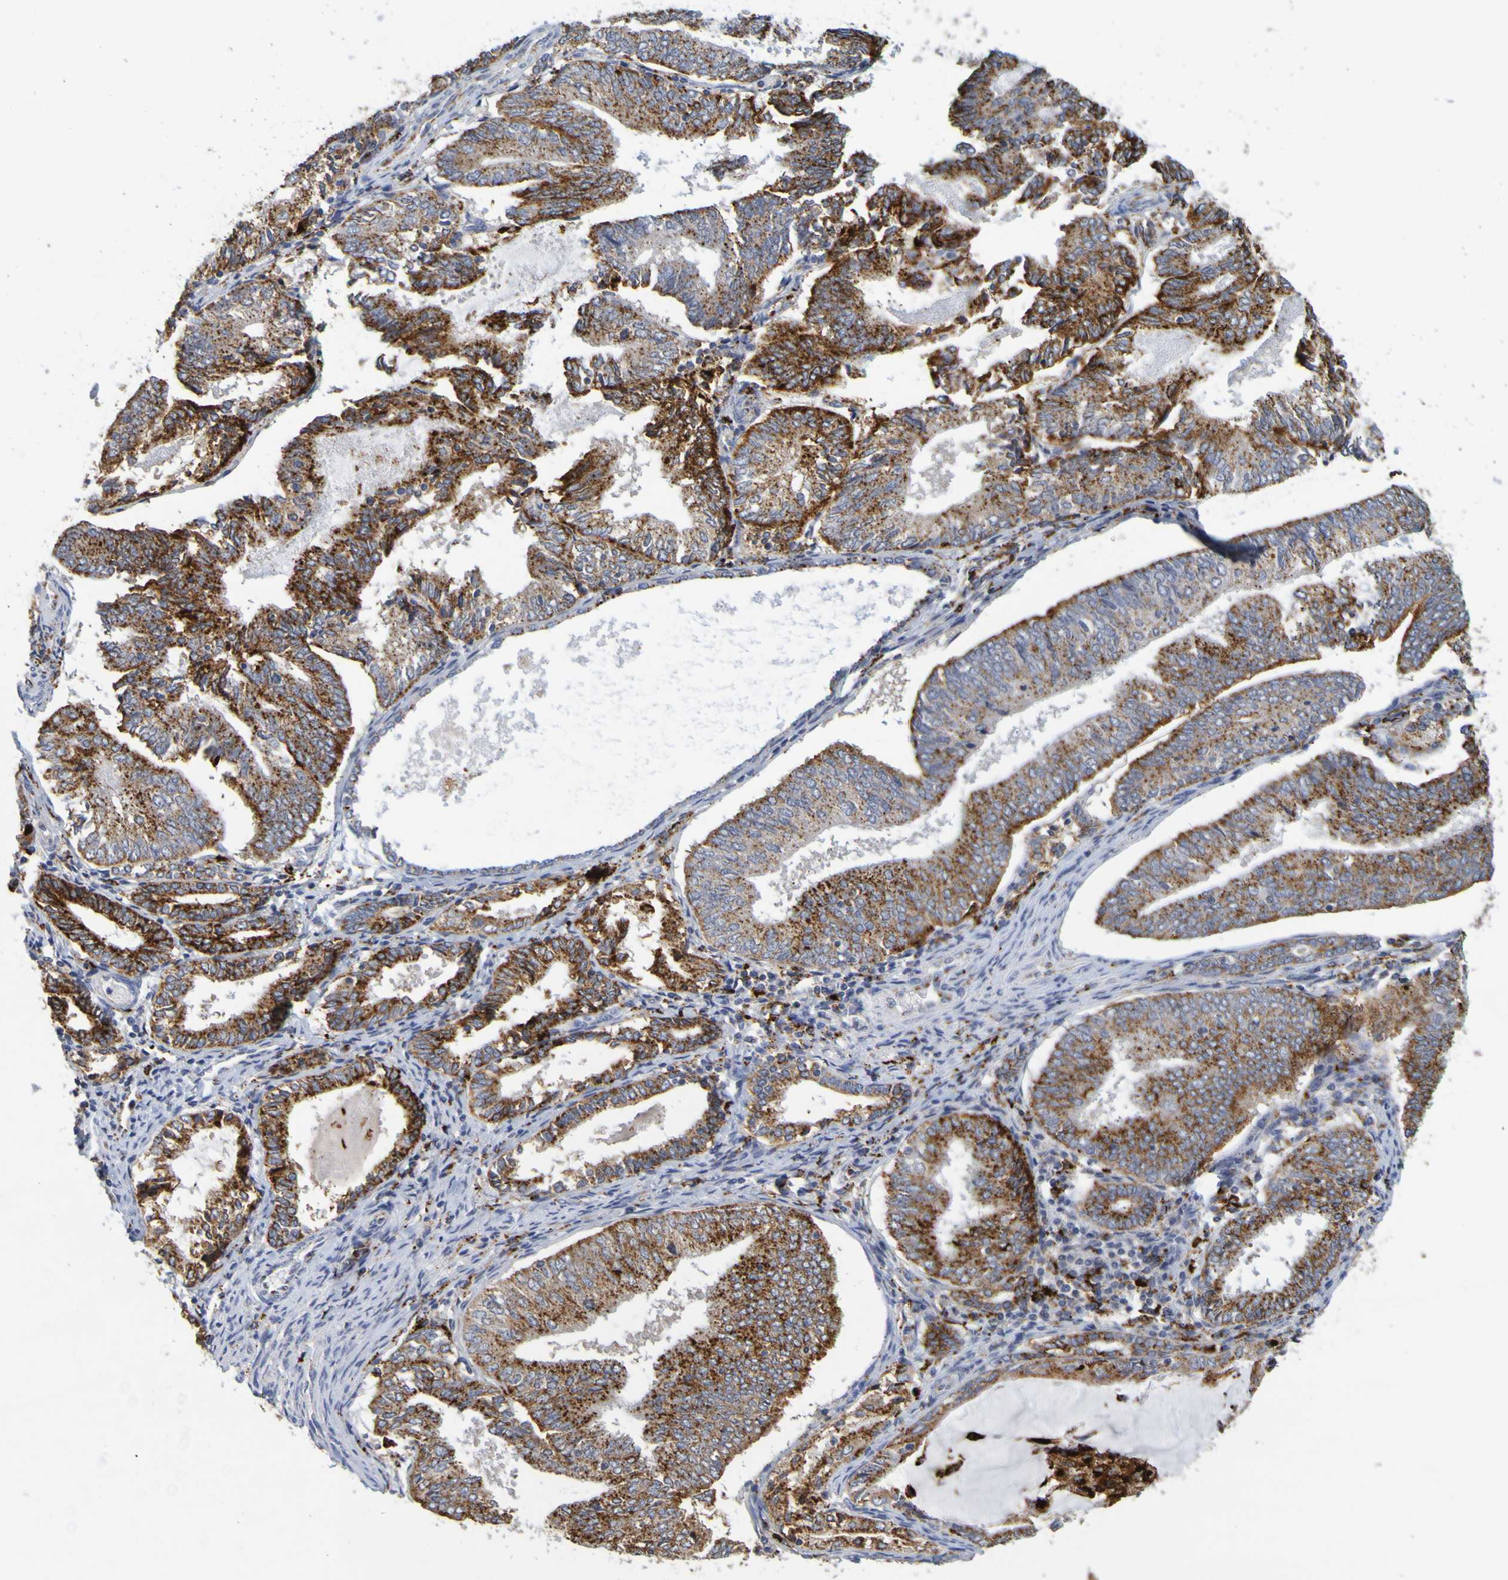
{"staining": {"intensity": "strong", "quantity": ">75%", "location": "cytoplasmic/membranous"}, "tissue": "endometrial cancer", "cell_type": "Tumor cells", "image_type": "cancer", "snomed": [{"axis": "morphology", "description": "Adenocarcinoma, NOS"}, {"axis": "topography", "description": "Endometrium"}], "caption": "Immunohistochemical staining of adenocarcinoma (endometrial) exhibits high levels of strong cytoplasmic/membranous expression in about >75% of tumor cells.", "gene": "TPH1", "patient": {"sex": "female", "age": 81}}